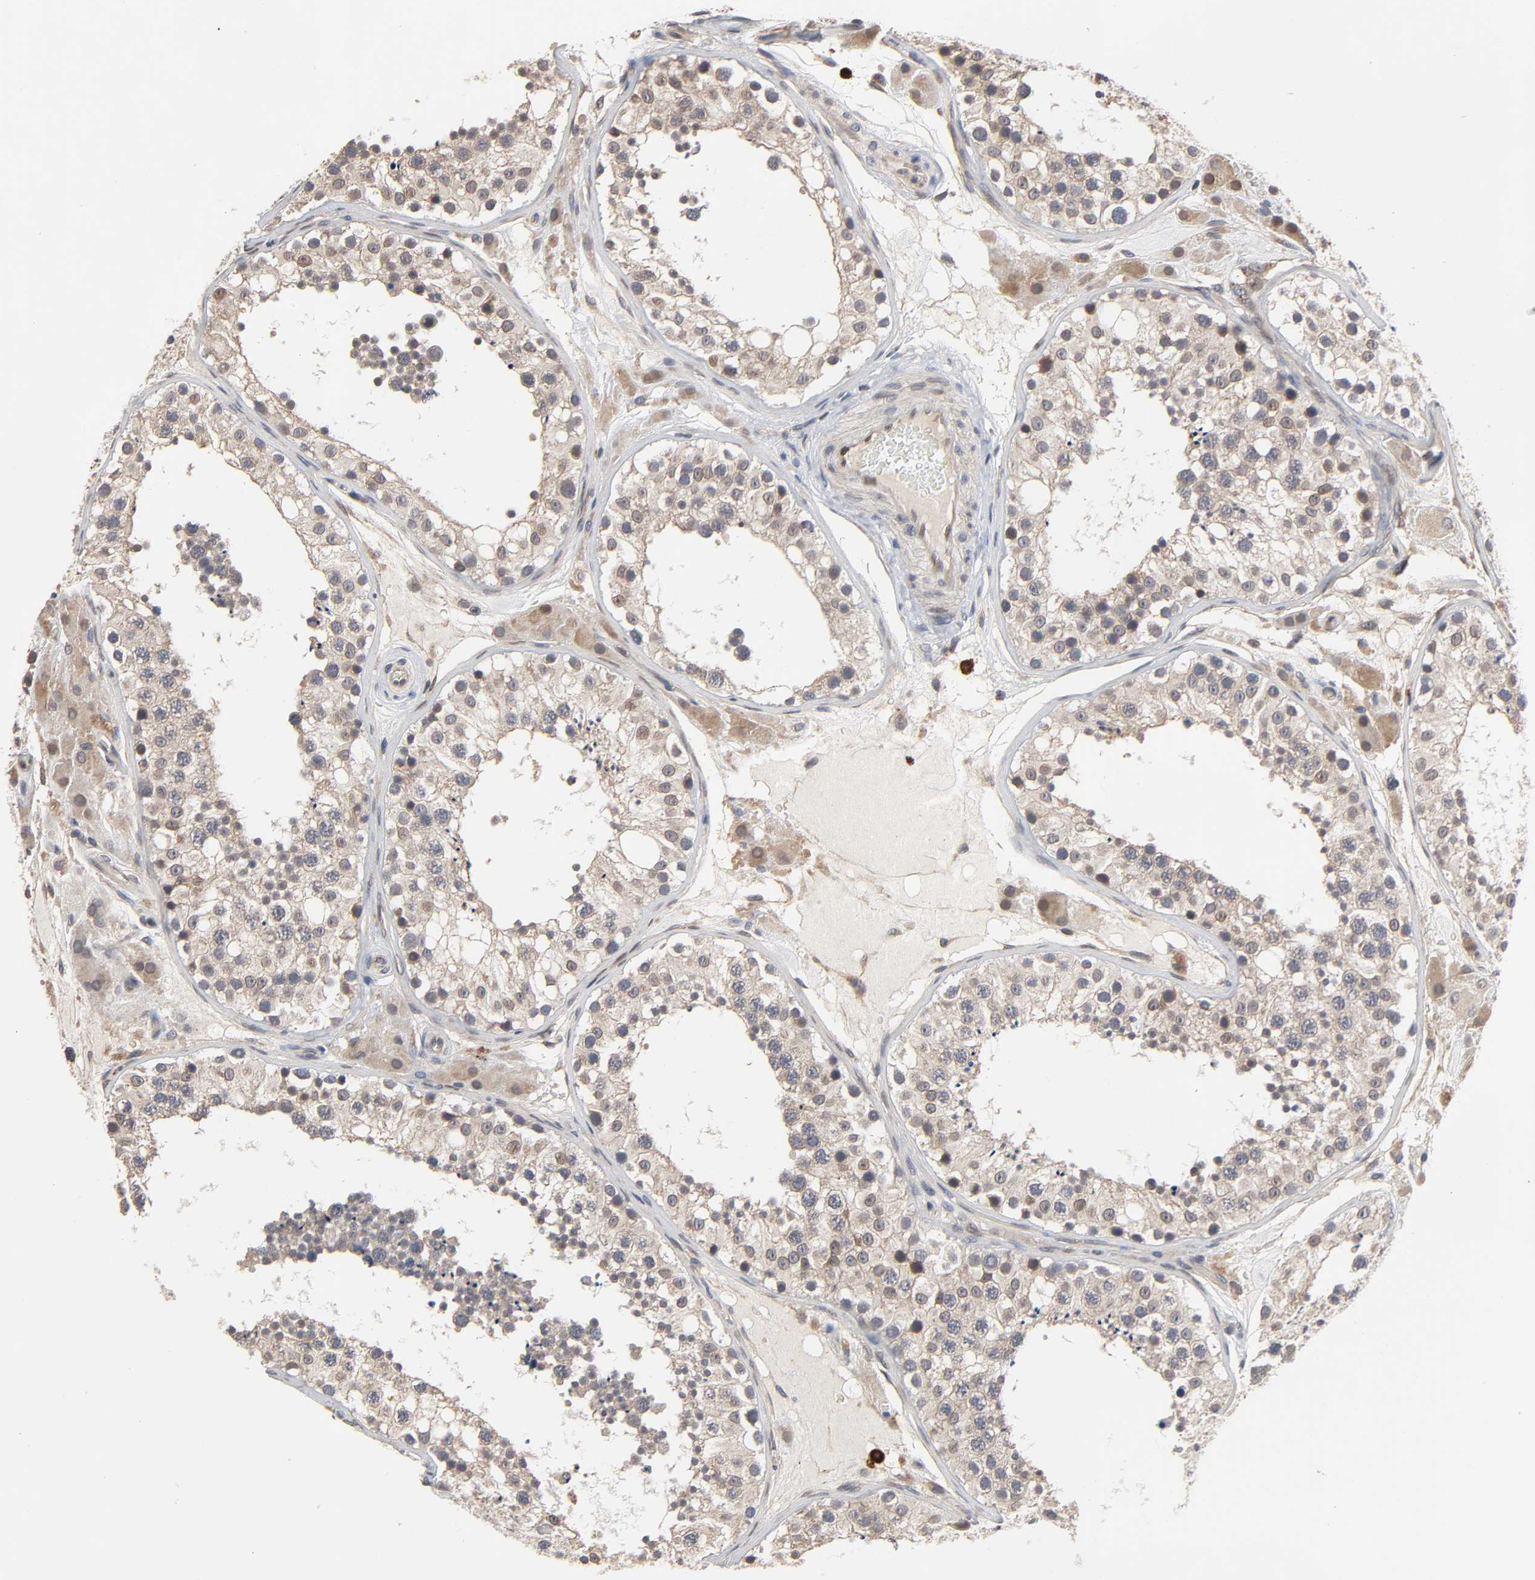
{"staining": {"intensity": "moderate", "quantity": ">75%", "location": "cytoplasmic/membranous,nuclear"}, "tissue": "testis", "cell_type": "Cells in seminiferous ducts", "image_type": "normal", "snomed": [{"axis": "morphology", "description": "Normal tissue, NOS"}, {"axis": "topography", "description": "Testis"}], "caption": "Immunohistochemistry (IHC) micrograph of unremarkable testis stained for a protein (brown), which reveals medium levels of moderate cytoplasmic/membranous,nuclear expression in about >75% of cells in seminiferous ducts.", "gene": "CCDC175", "patient": {"sex": "male", "age": 26}}